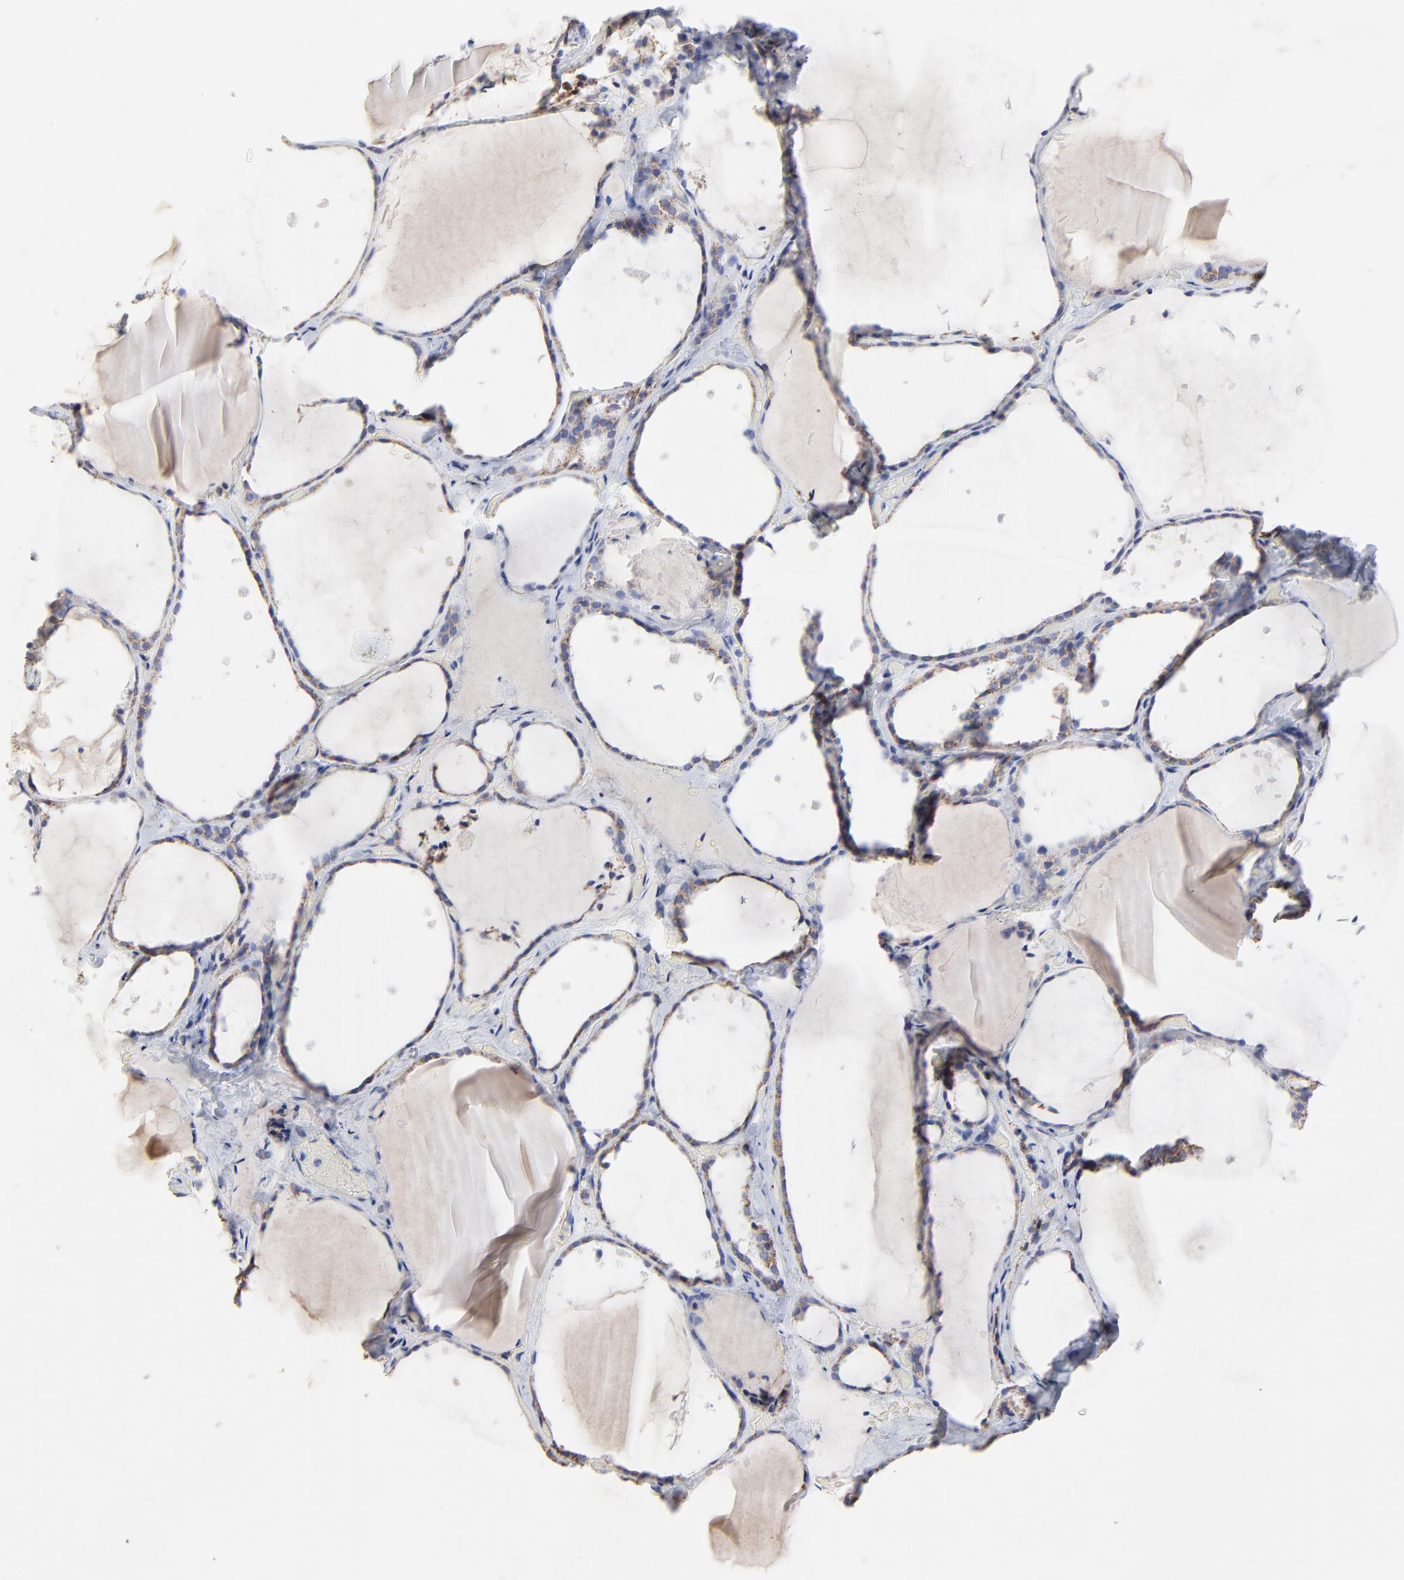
{"staining": {"intensity": "moderate", "quantity": ">75%", "location": "cytoplasmic/membranous"}, "tissue": "thyroid gland", "cell_type": "Glandular cells", "image_type": "normal", "snomed": [{"axis": "morphology", "description": "Normal tissue, NOS"}, {"axis": "topography", "description": "Thyroid gland"}], "caption": "Moderate cytoplasmic/membranous positivity for a protein is present in about >75% of glandular cells of benign thyroid gland using immunohistochemistry (IHC).", "gene": "PINK1", "patient": {"sex": "female", "age": 22}}